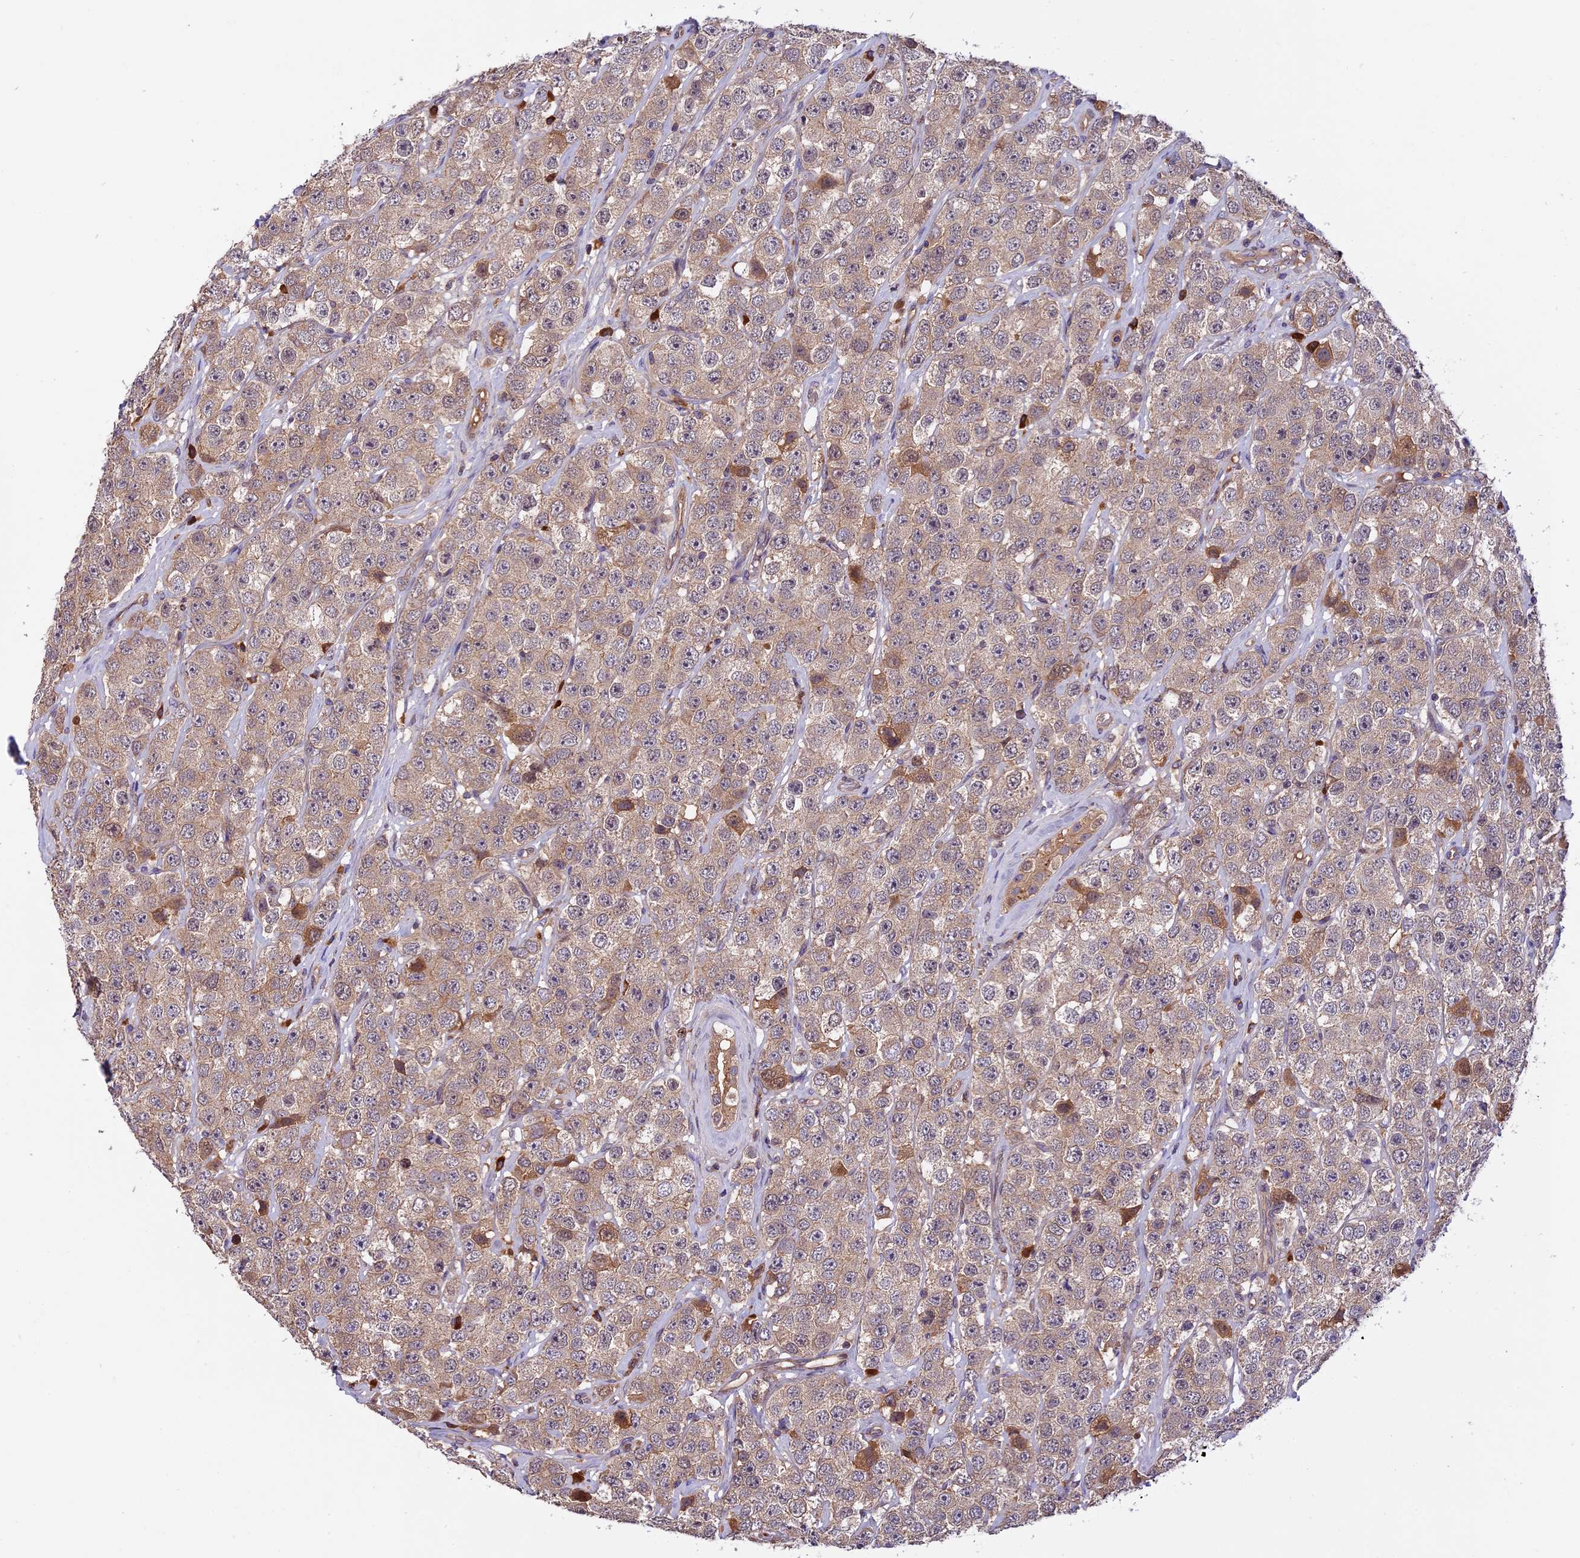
{"staining": {"intensity": "weak", "quantity": "25%-75%", "location": "cytoplasmic/membranous"}, "tissue": "testis cancer", "cell_type": "Tumor cells", "image_type": "cancer", "snomed": [{"axis": "morphology", "description": "Seminoma, NOS"}, {"axis": "topography", "description": "Testis"}], "caption": "High-power microscopy captured an IHC image of seminoma (testis), revealing weak cytoplasmic/membranous staining in approximately 25%-75% of tumor cells.", "gene": "SETD6", "patient": {"sex": "male", "age": 28}}